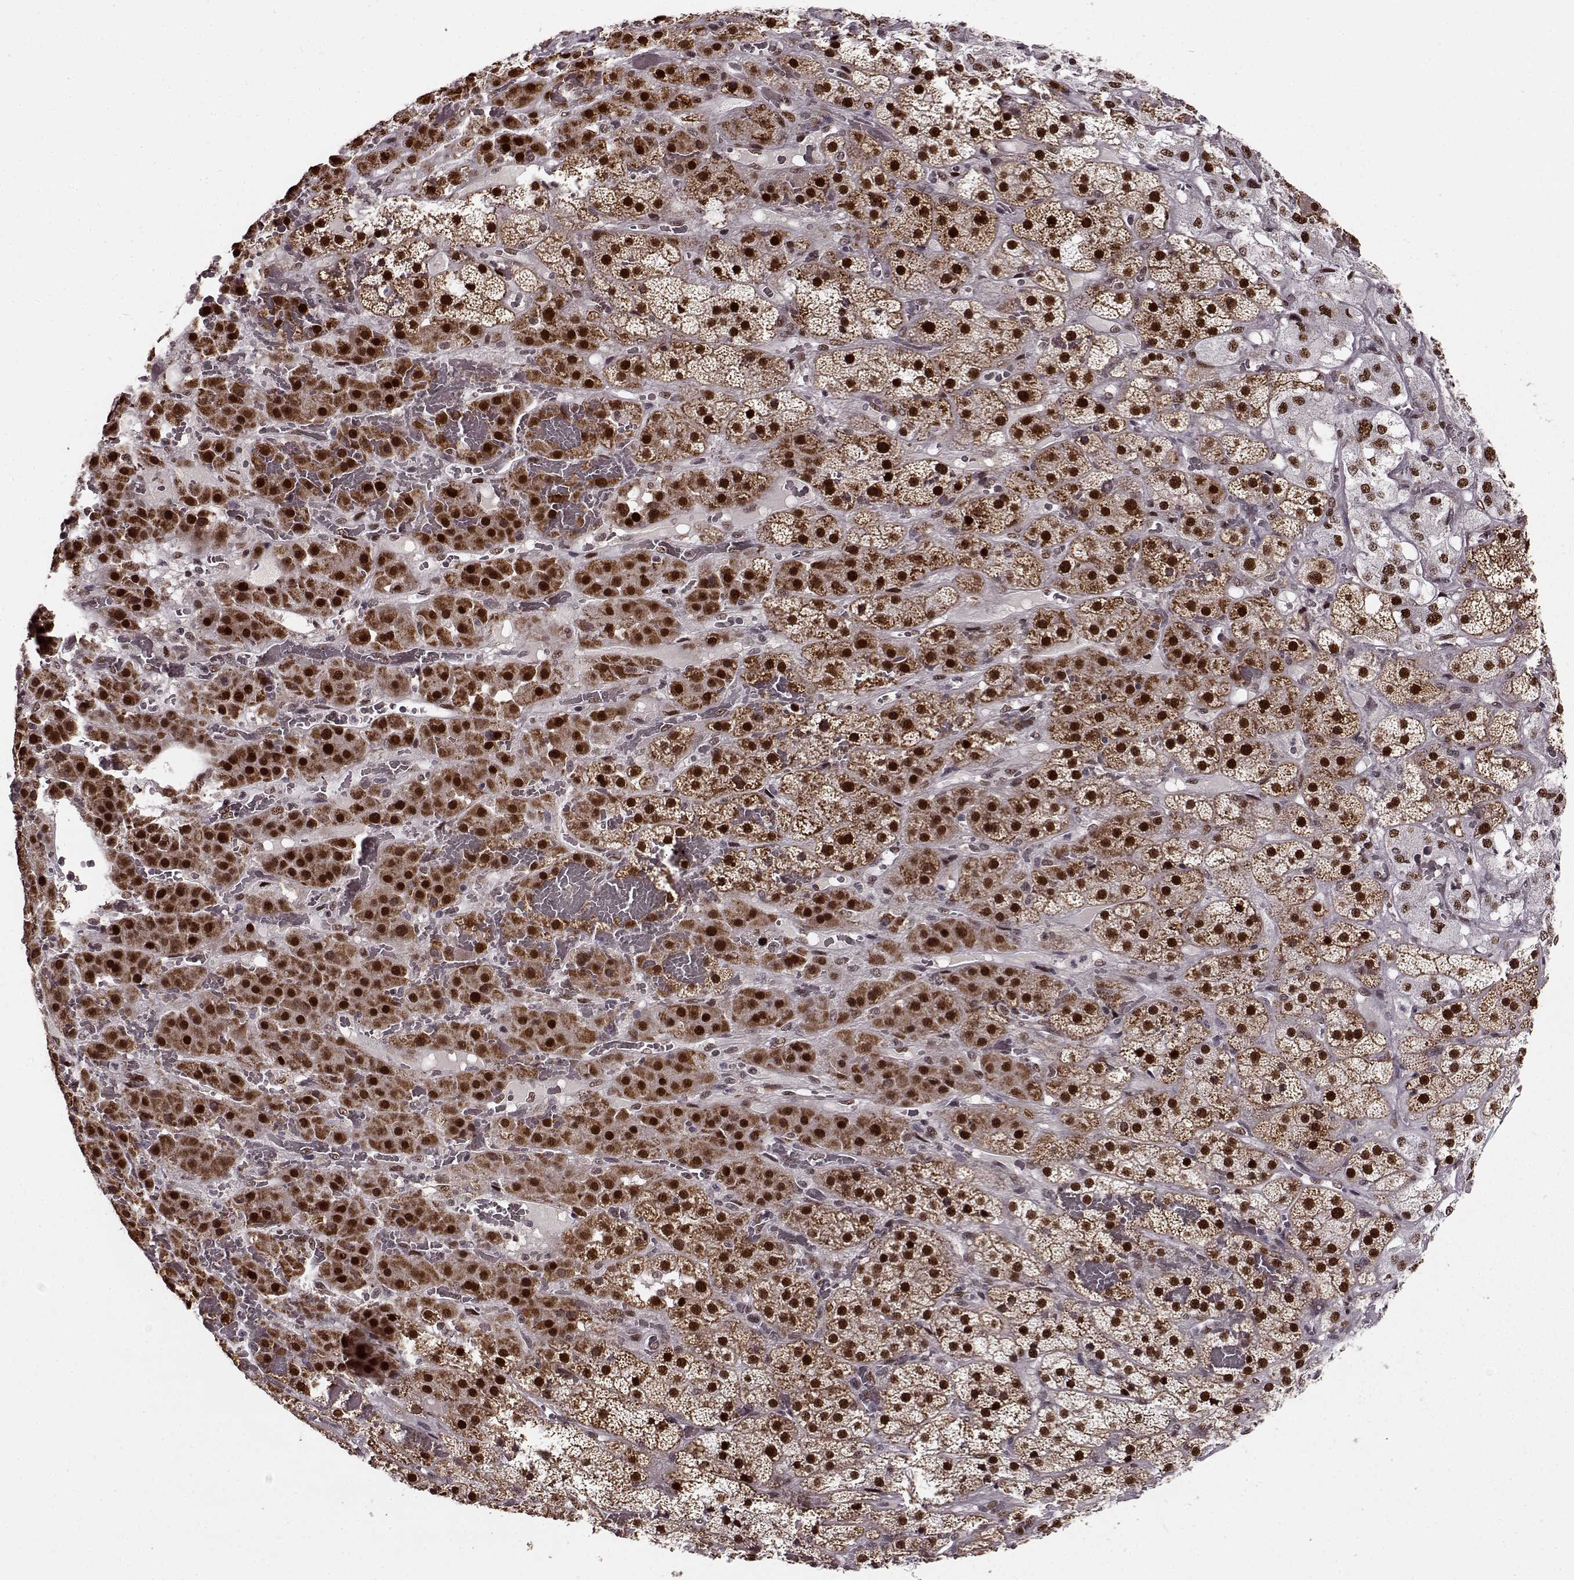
{"staining": {"intensity": "strong", "quantity": ">75%", "location": "cytoplasmic/membranous,nuclear"}, "tissue": "adrenal gland", "cell_type": "Glandular cells", "image_type": "normal", "snomed": [{"axis": "morphology", "description": "Normal tissue, NOS"}, {"axis": "topography", "description": "Adrenal gland"}], "caption": "This photomicrograph reveals immunohistochemistry staining of unremarkable human adrenal gland, with high strong cytoplasmic/membranous,nuclear staining in approximately >75% of glandular cells.", "gene": "FTO", "patient": {"sex": "male", "age": 57}}